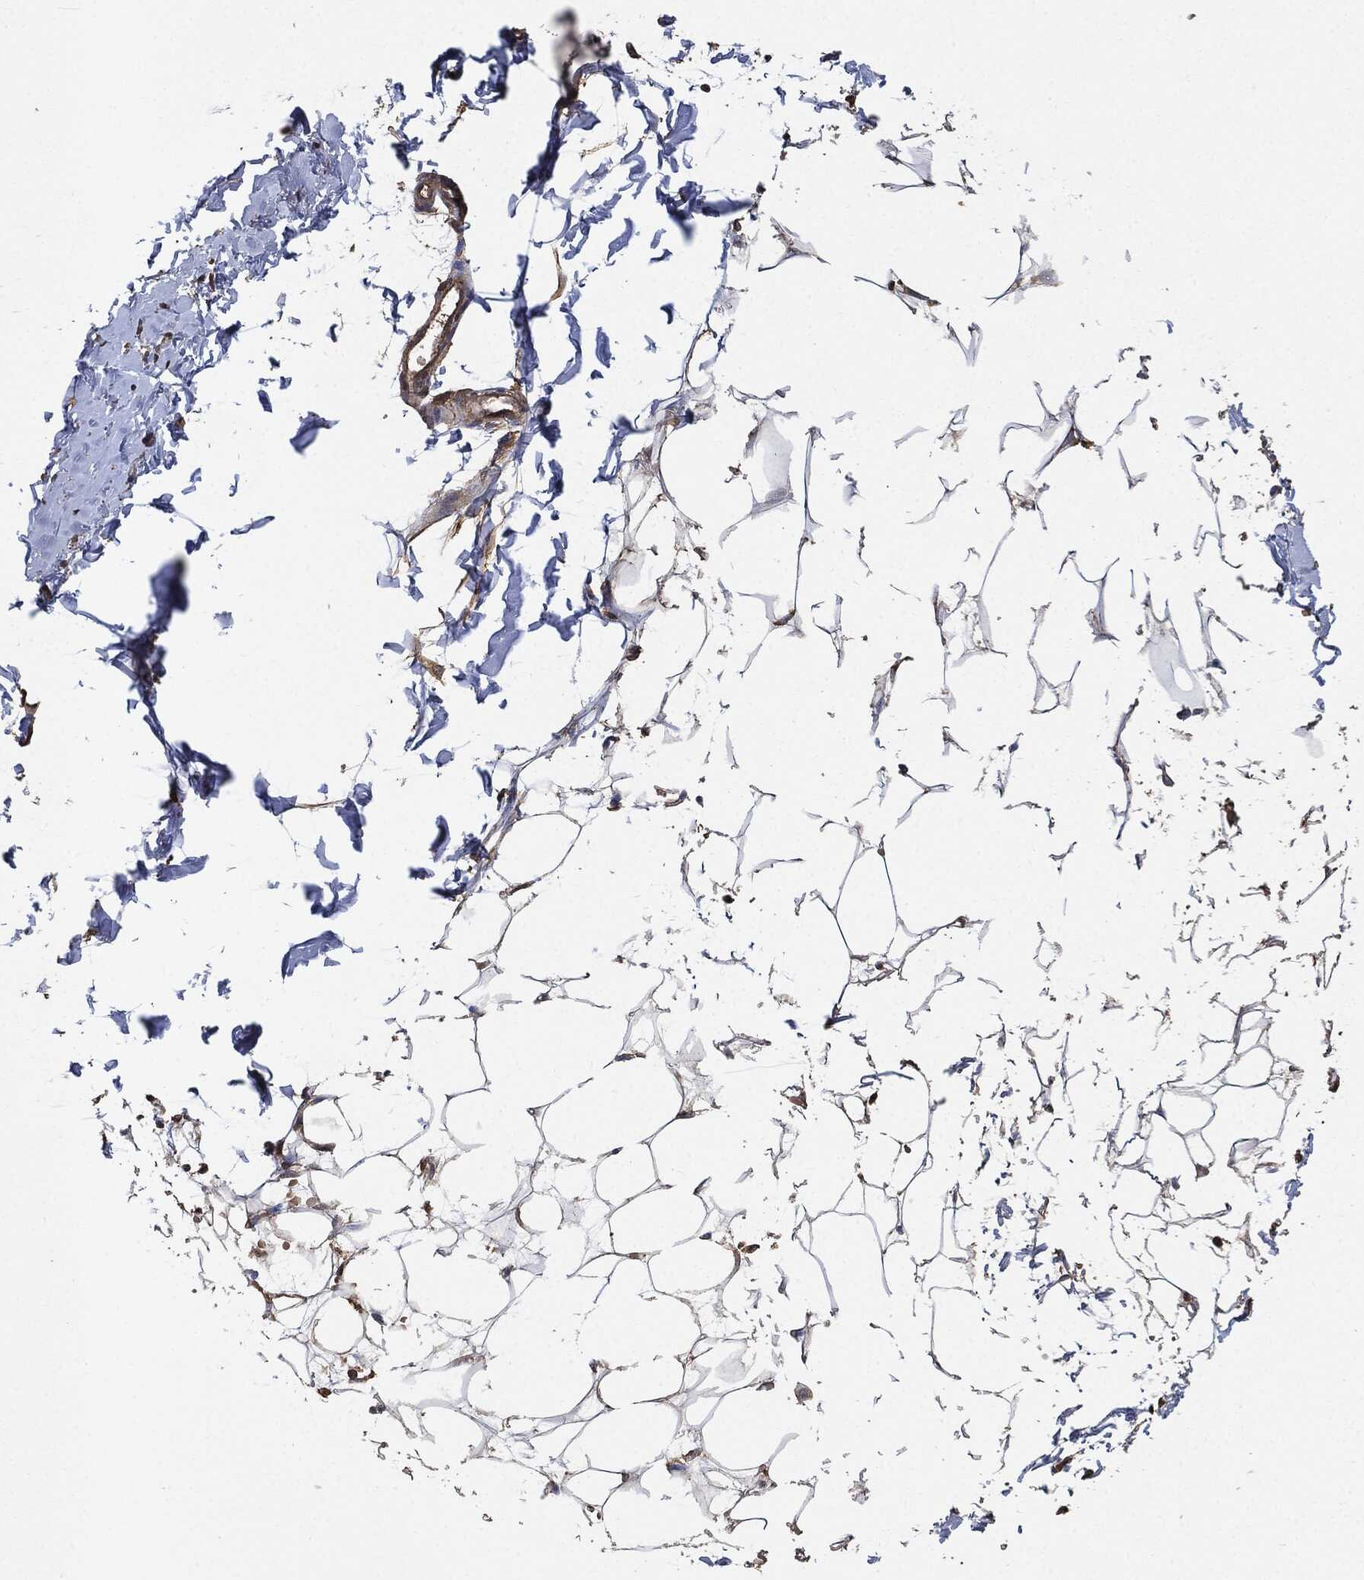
{"staining": {"intensity": "negative", "quantity": "none", "location": "none"}, "tissue": "breast", "cell_type": "Adipocytes", "image_type": "normal", "snomed": [{"axis": "morphology", "description": "Normal tissue, NOS"}, {"axis": "topography", "description": "Breast"}], "caption": "Breast was stained to show a protein in brown. There is no significant staining in adipocytes. (DAB IHC with hematoxylin counter stain).", "gene": "BRAF", "patient": {"sex": "female", "age": 37}}